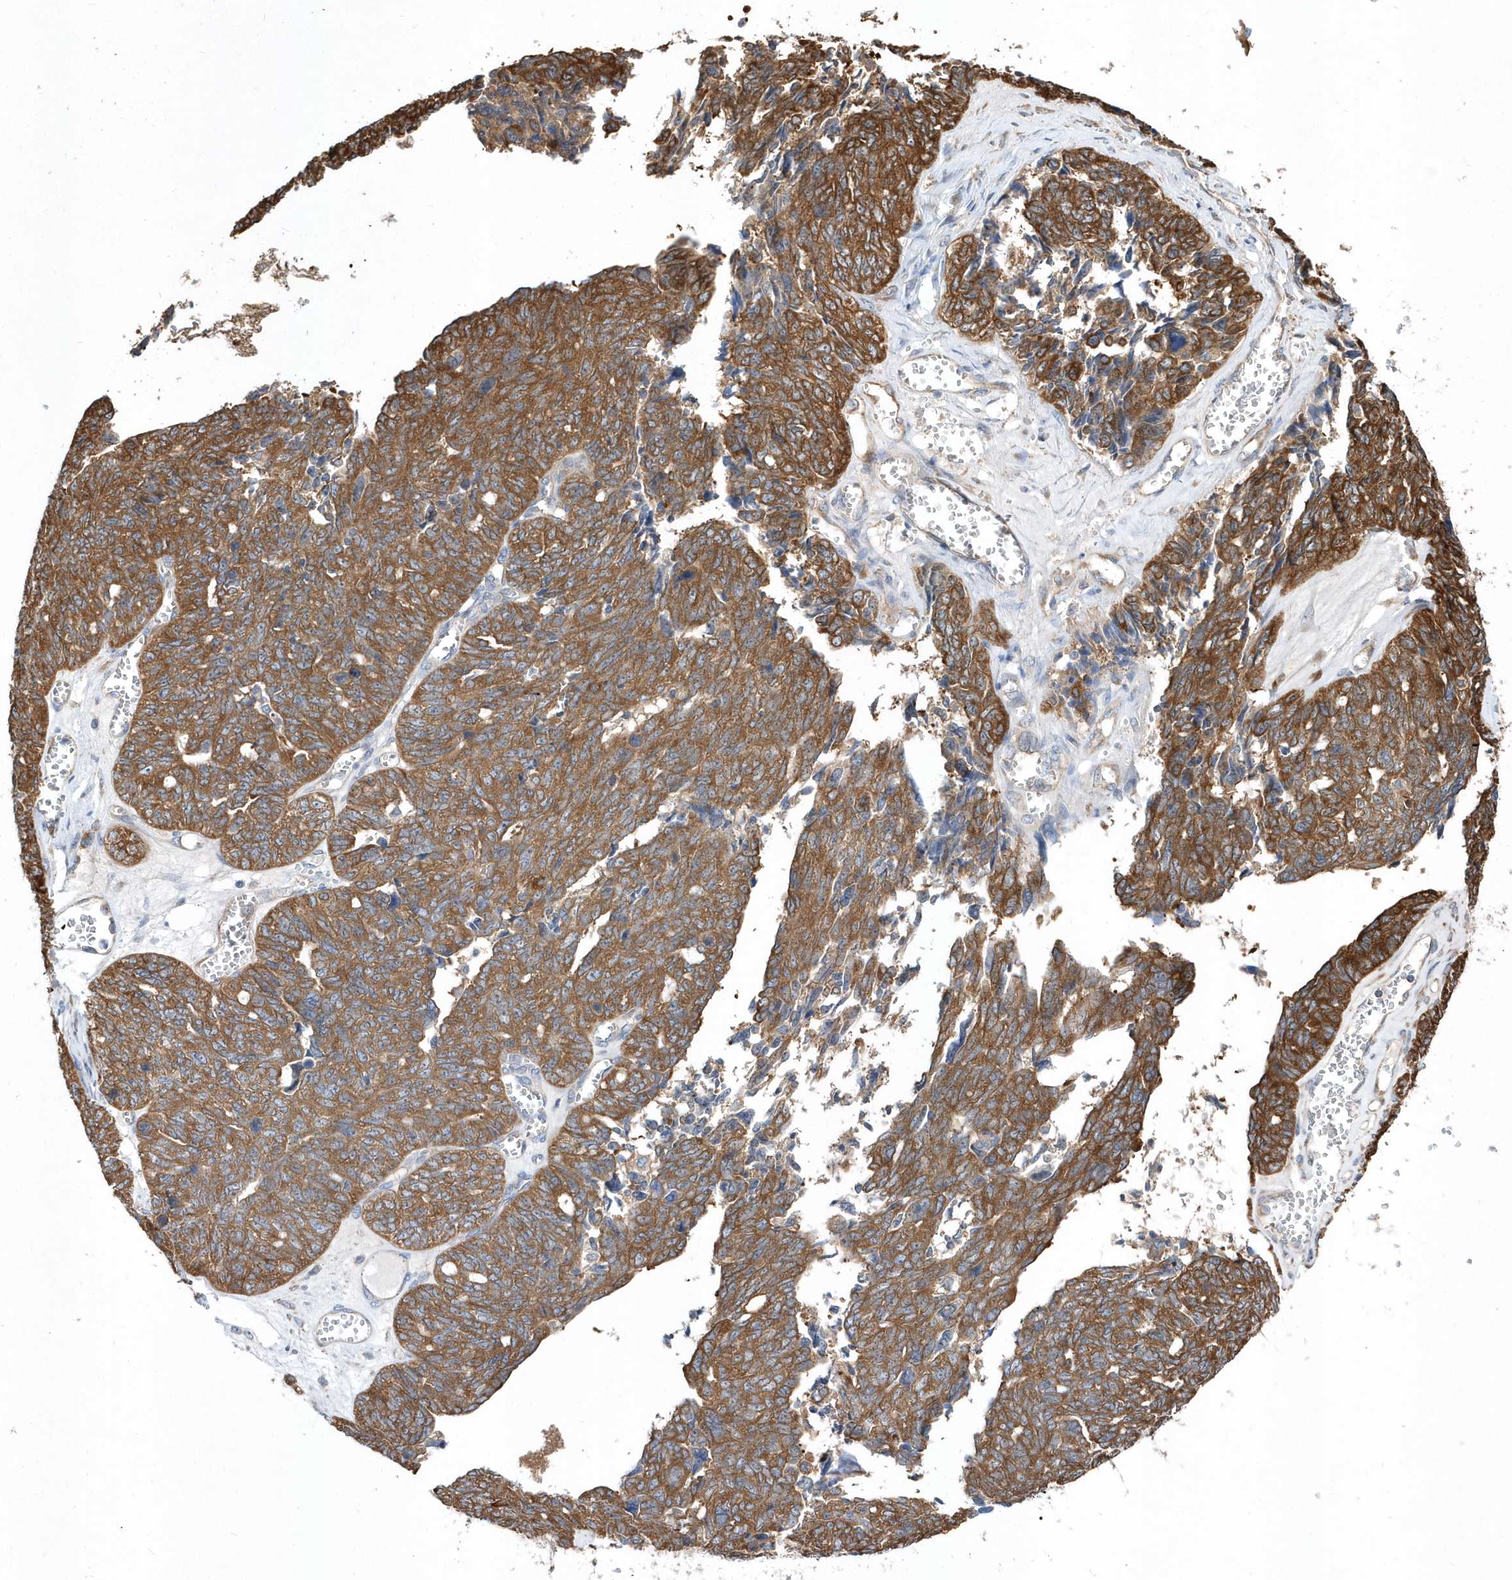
{"staining": {"intensity": "strong", "quantity": ">75%", "location": "cytoplasmic/membranous"}, "tissue": "ovarian cancer", "cell_type": "Tumor cells", "image_type": "cancer", "snomed": [{"axis": "morphology", "description": "Cystadenocarcinoma, serous, NOS"}, {"axis": "topography", "description": "Ovary"}], "caption": "This histopathology image shows IHC staining of serous cystadenocarcinoma (ovarian), with high strong cytoplasmic/membranous positivity in about >75% of tumor cells.", "gene": "JKAMP", "patient": {"sex": "female", "age": 79}}